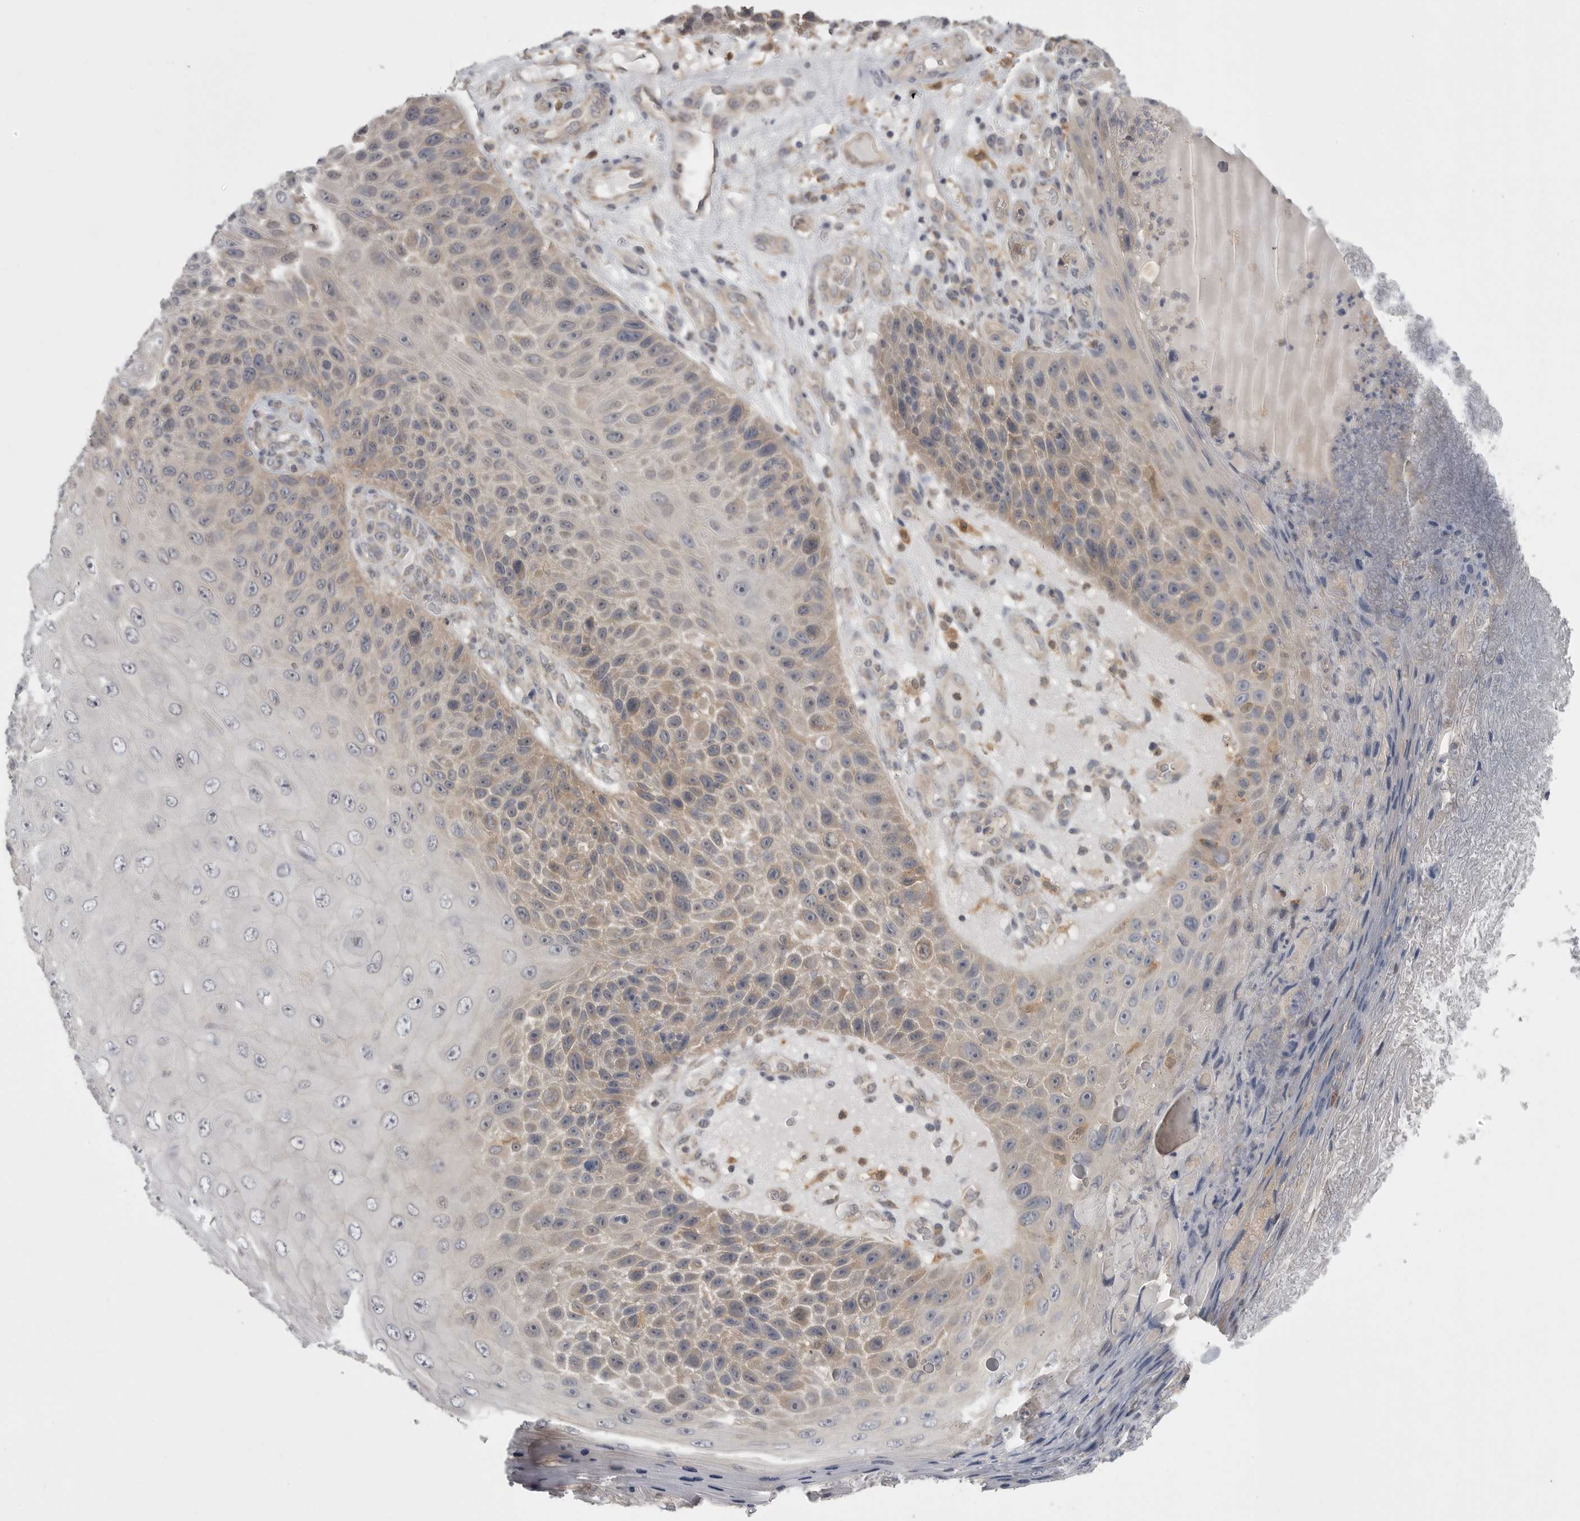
{"staining": {"intensity": "negative", "quantity": "none", "location": "none"}, "tissue": "skin cancer", "cell_type": "Tumor cells", "image_type": "cancer", "snomed": [{"axis": "morphology", "description": "Squamous cell carcinoma, NOS"}, {"axis": "topography", "description": "Skin"}], "caption": "Tumor cells show no significant expression in skin squamous cell carcinoma.", "gene": "KYAT3", "patient": {"sex": "female", "age": 88}}